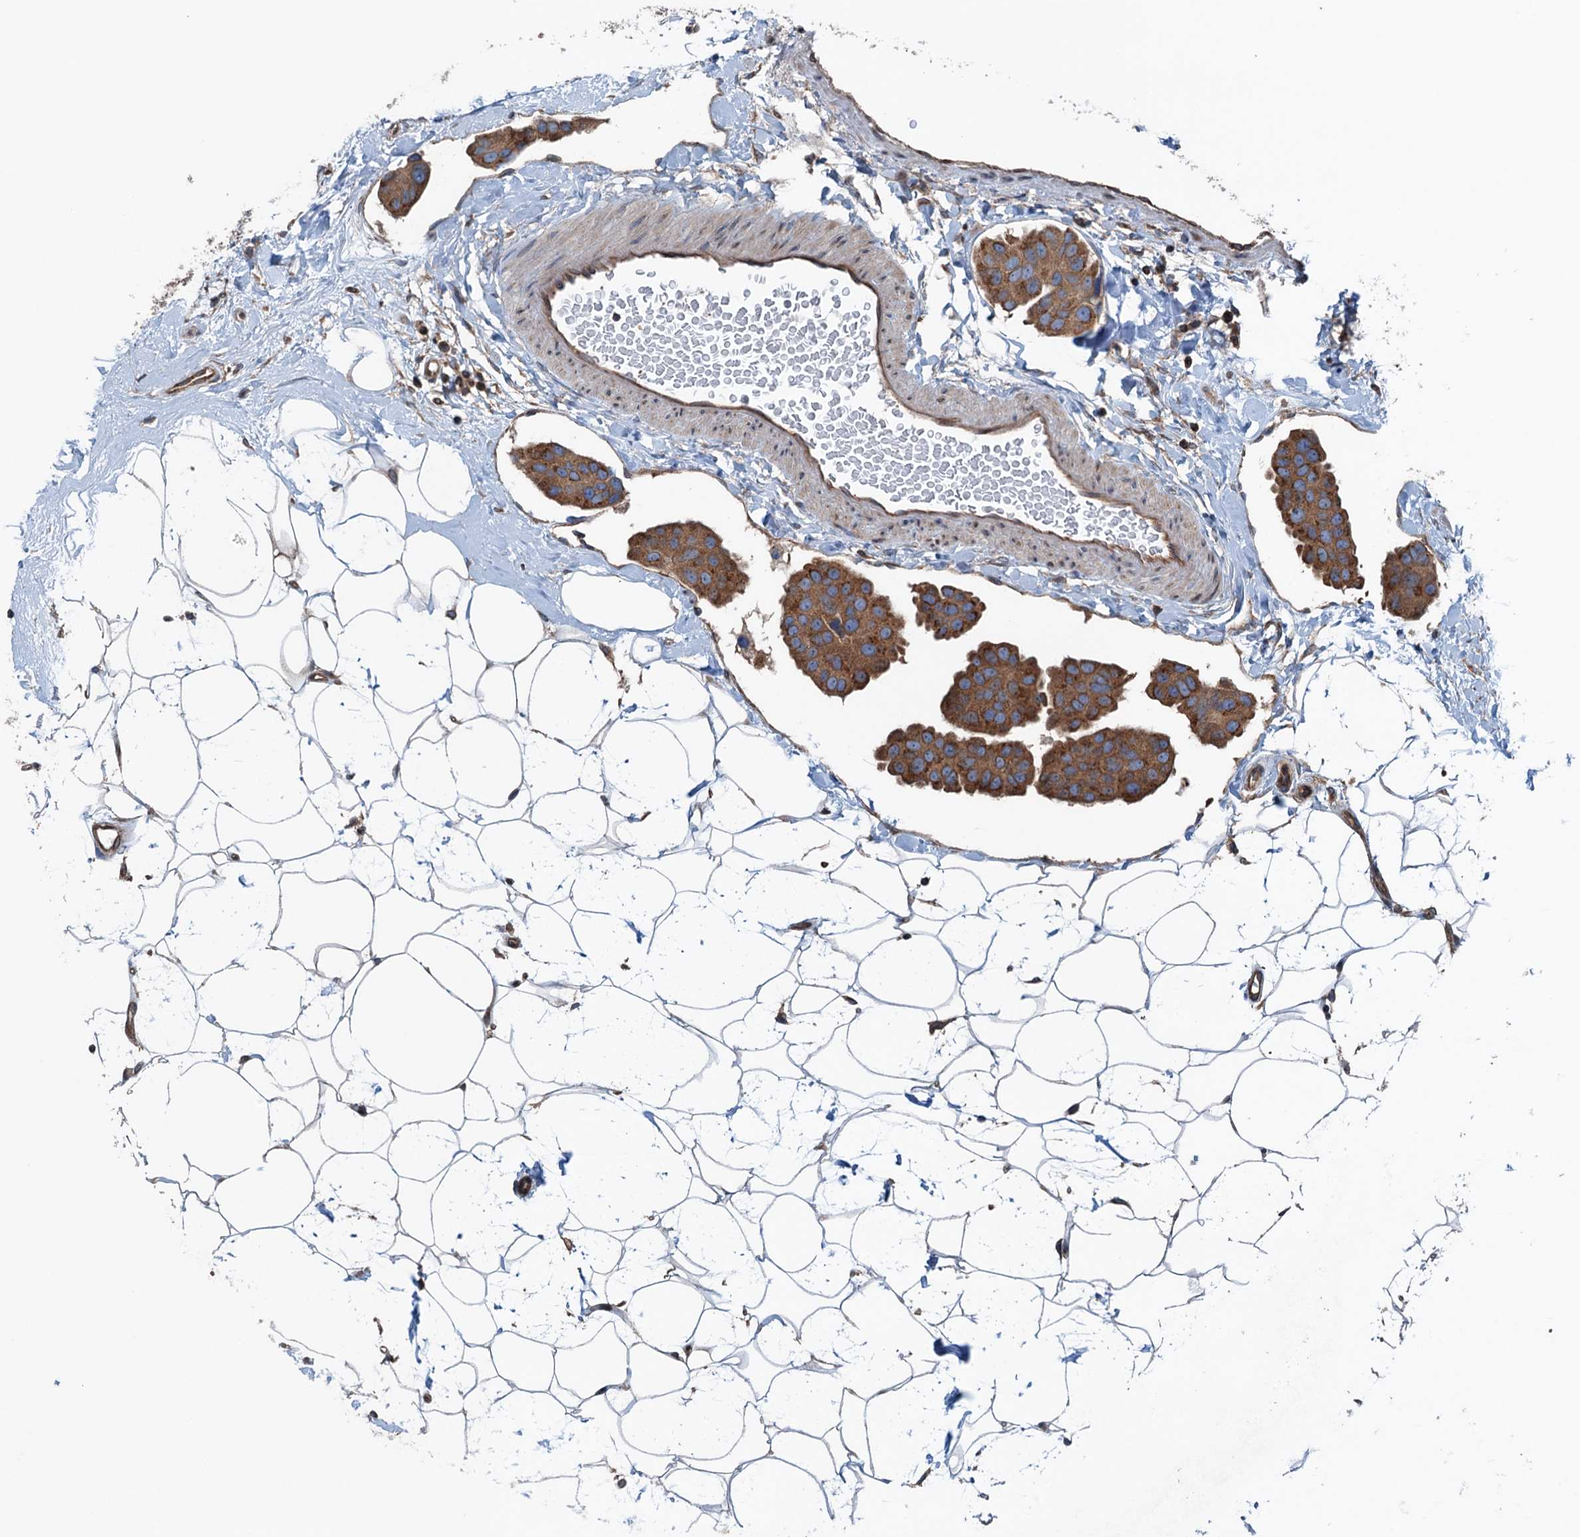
{"staining": {"intensity": "strong", "quantity": ">75%", "location": "cytoplasmic/membranous"}, "tissue": "breast cancer", "cell_type": "Tumor cells", "image_type": "cancer", "snomed": [{"axis": "morphology", "description": "Normal tissue, NOS"}, {"axis": "morphology", "description": "Duct carcinoma"}, {"axis": "topography", "description": "Breast"}], "caption": "Brown immunohistochemical staining in breast cancer reveals strong cytoplasmic/membranous staining in about >75% of tumor cells.", "gene": "TRAPPC8", "patient": {"sex": "female", "age": 39}}